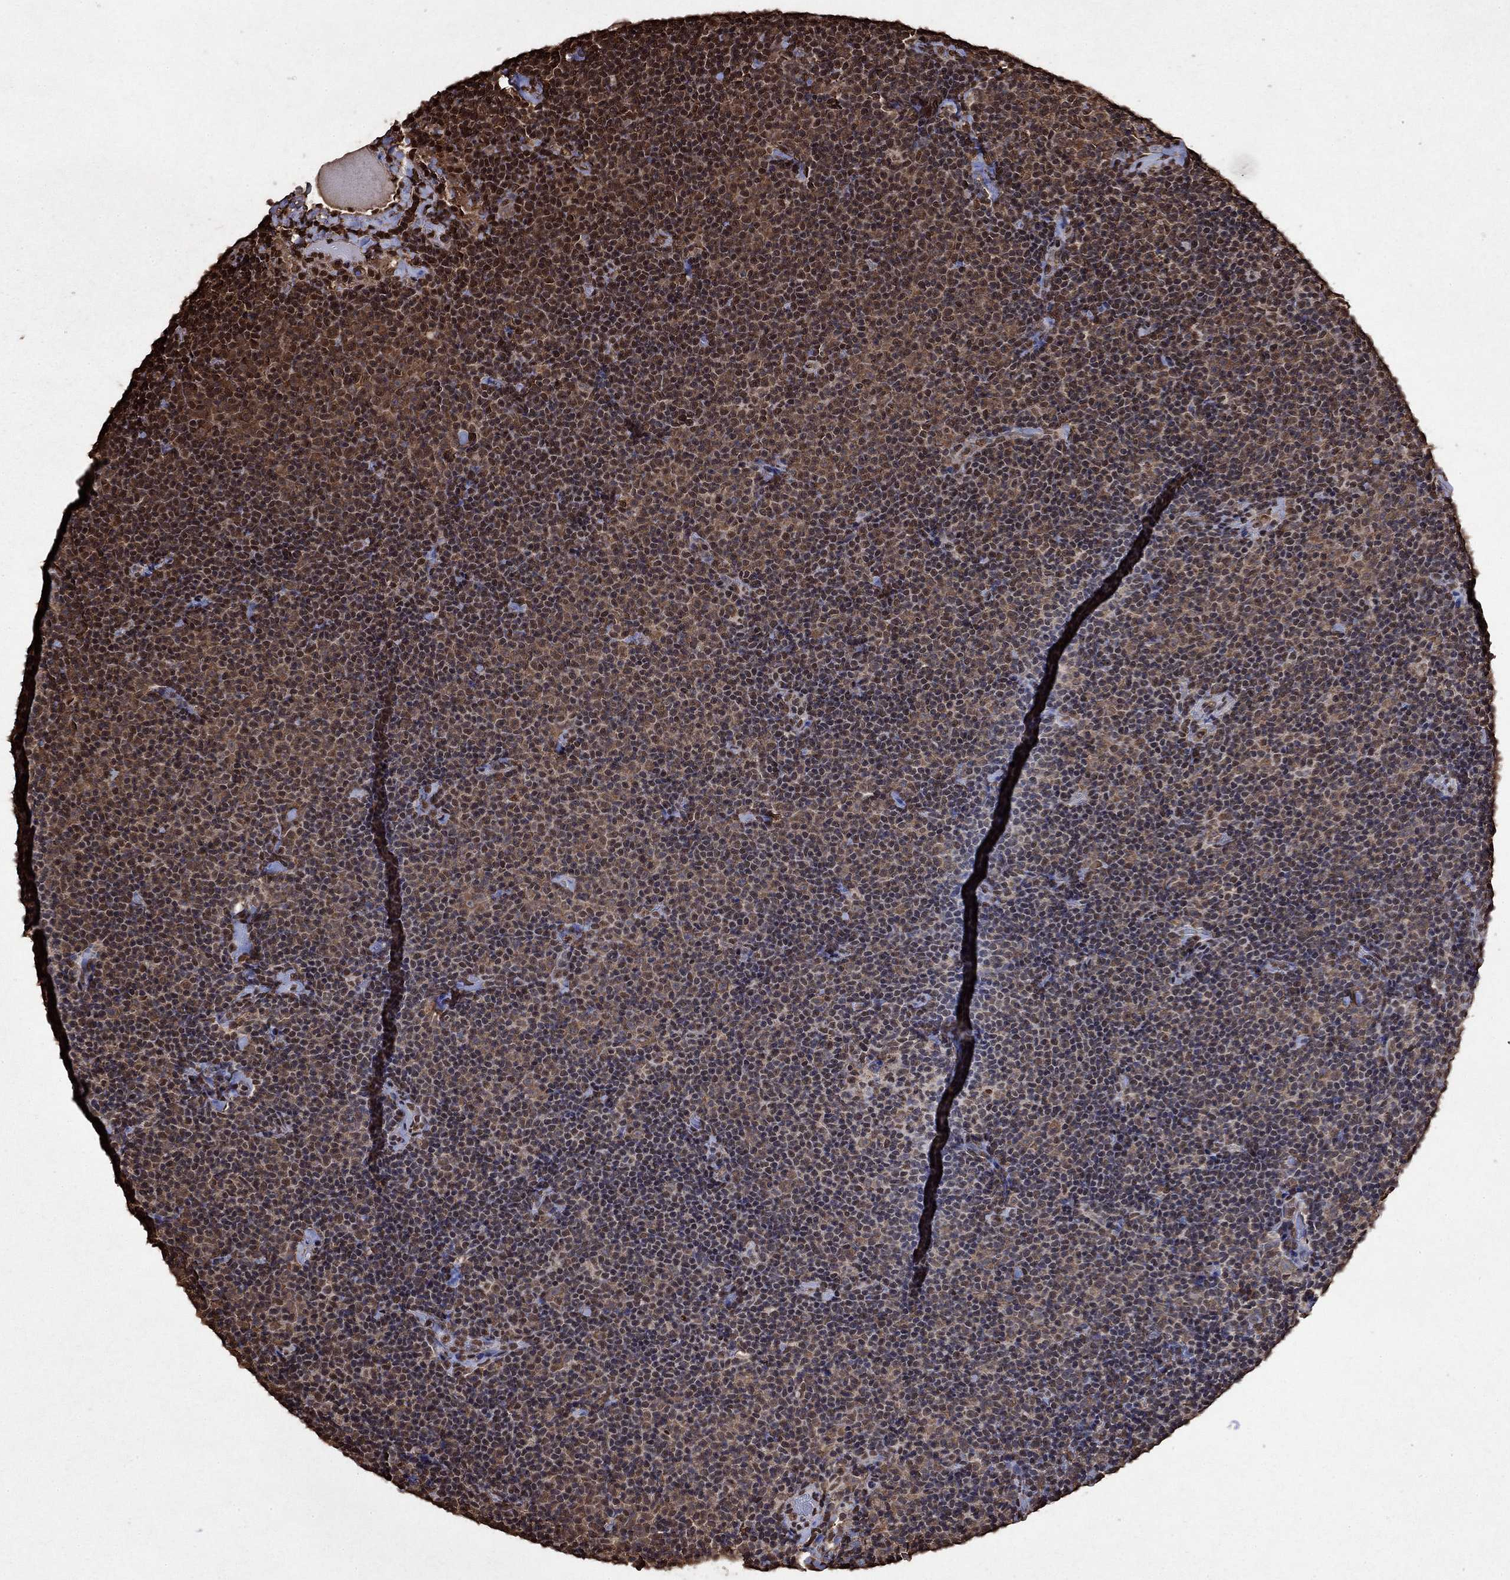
{"staining": {"intensity": "moderate", "quantity": "<25%", "location": "cytoplasmic/membranous,nuclear"}, "tissue": "lymphoma", "cell_type": "Tumor cells", "image_type": "cancer", "snomed": [{"axis": "morphology", "description": "Malignant lymphoma, non-Hodgkin's type, Low grade"}, {"axis": "topography", "description": "Lymph node"}], "caption": "High-power microscopy captured an immunohistochemistry (IHC) image of lymphoma, revealing moderate cytoplasmic/membranous and nuclear positivity in approximately <25% of tumor cells.", "gene": "GAPDH", "patient": {"sex": "male", "age": 81}}